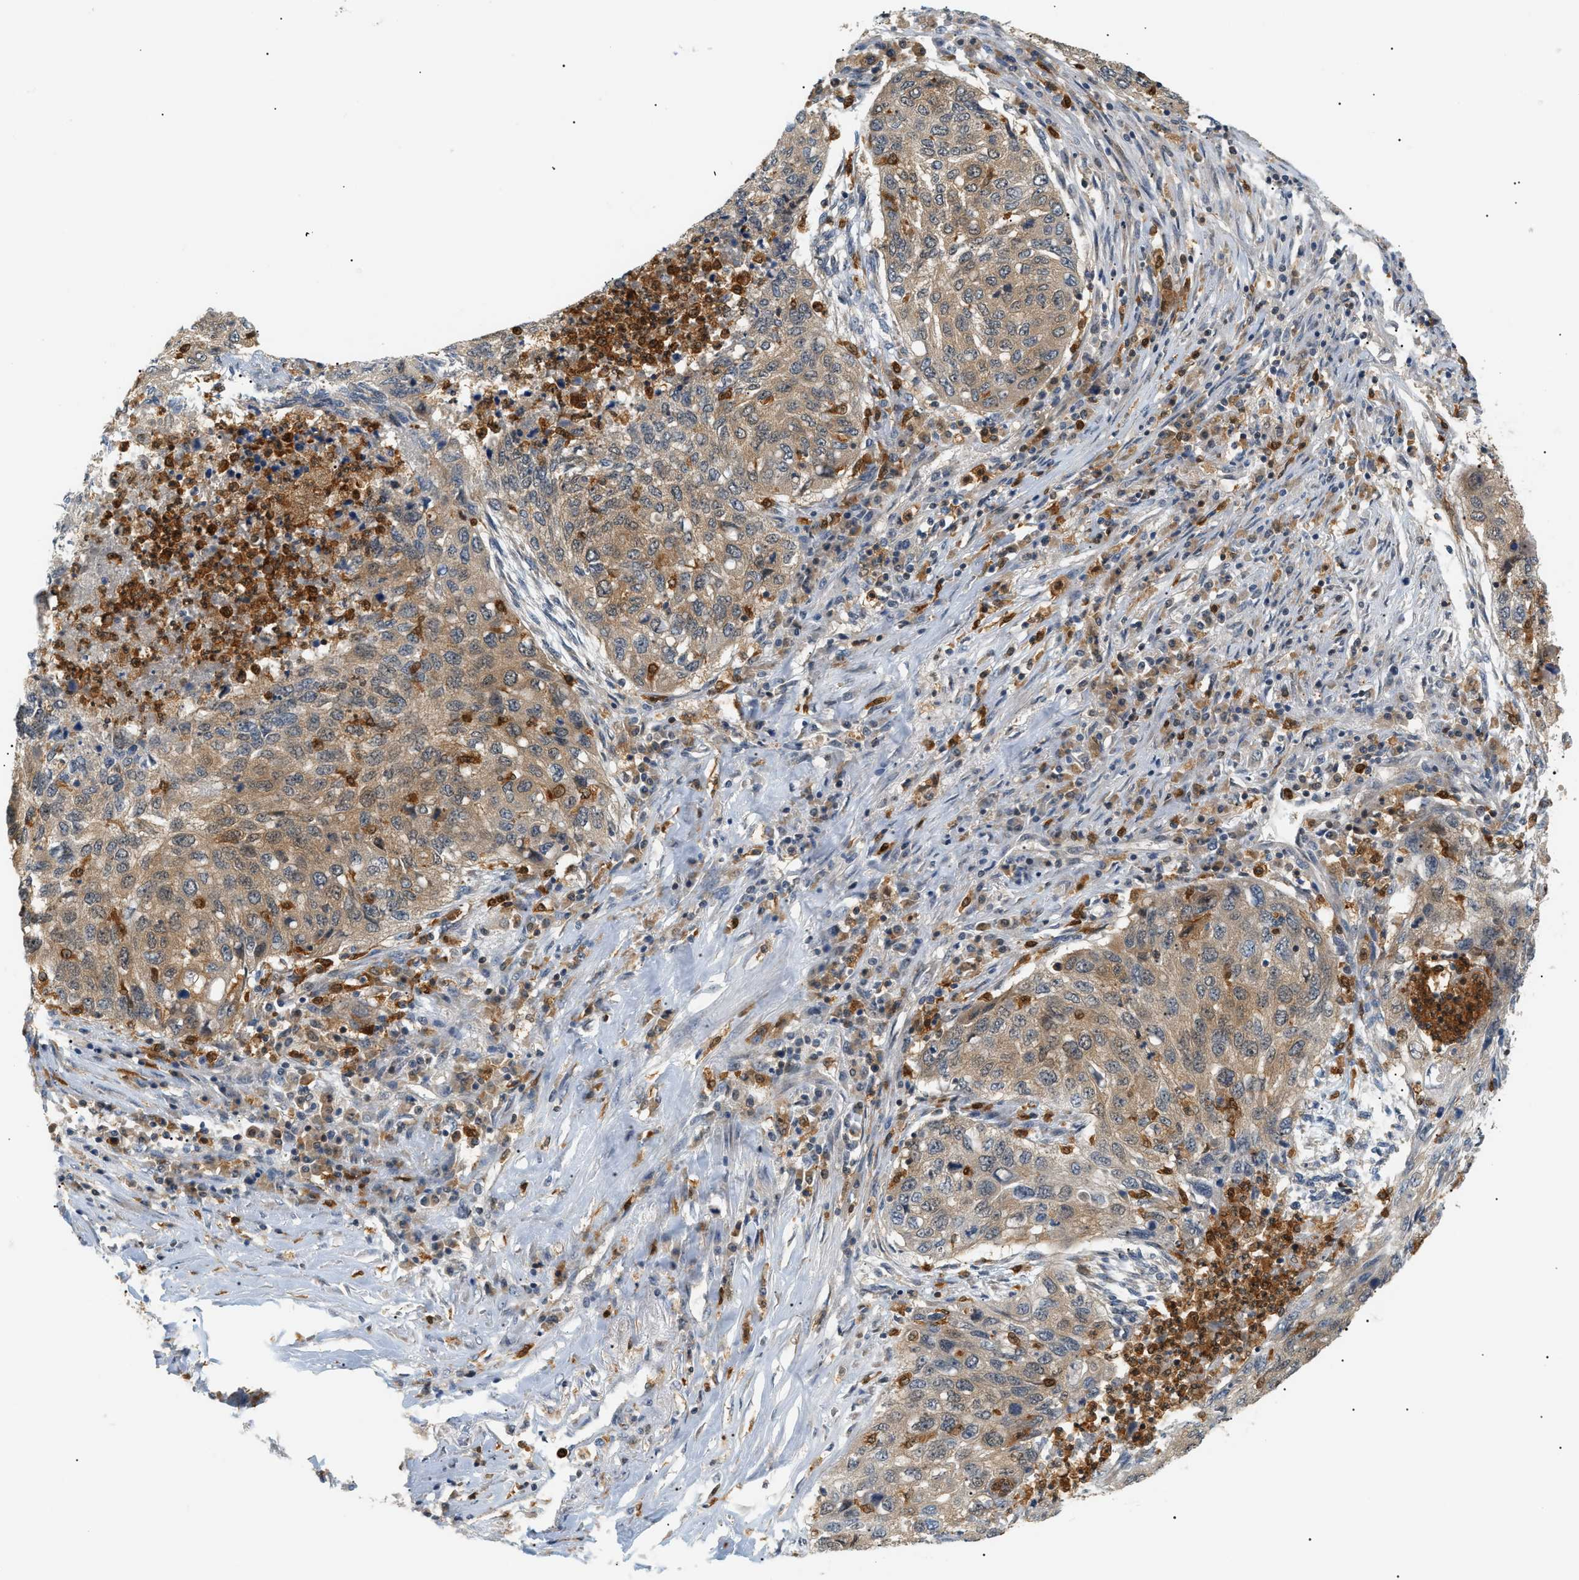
{"staining": {"intensity": "weak", "quantity": ">75%", "location": "cytoplasmic/membranous"}, "tissue": "lung cancer", "cell_type": "Tumor cells", "image_type": "cancer", "snomed": [{"axis": "morphology", "description": "Squamous cell carcinoma, NOS"}, {"axis": "topography", "description": "Lung"}], "caption": "Squamous cell carcinoma (lung) was stained to show a protein in brown. There is low levels of weak cytoplasmic/membranous expression in about >75% of tumor cells.", "gene": "PYCARD", "patient": {"sex": "female", "age": 63}}